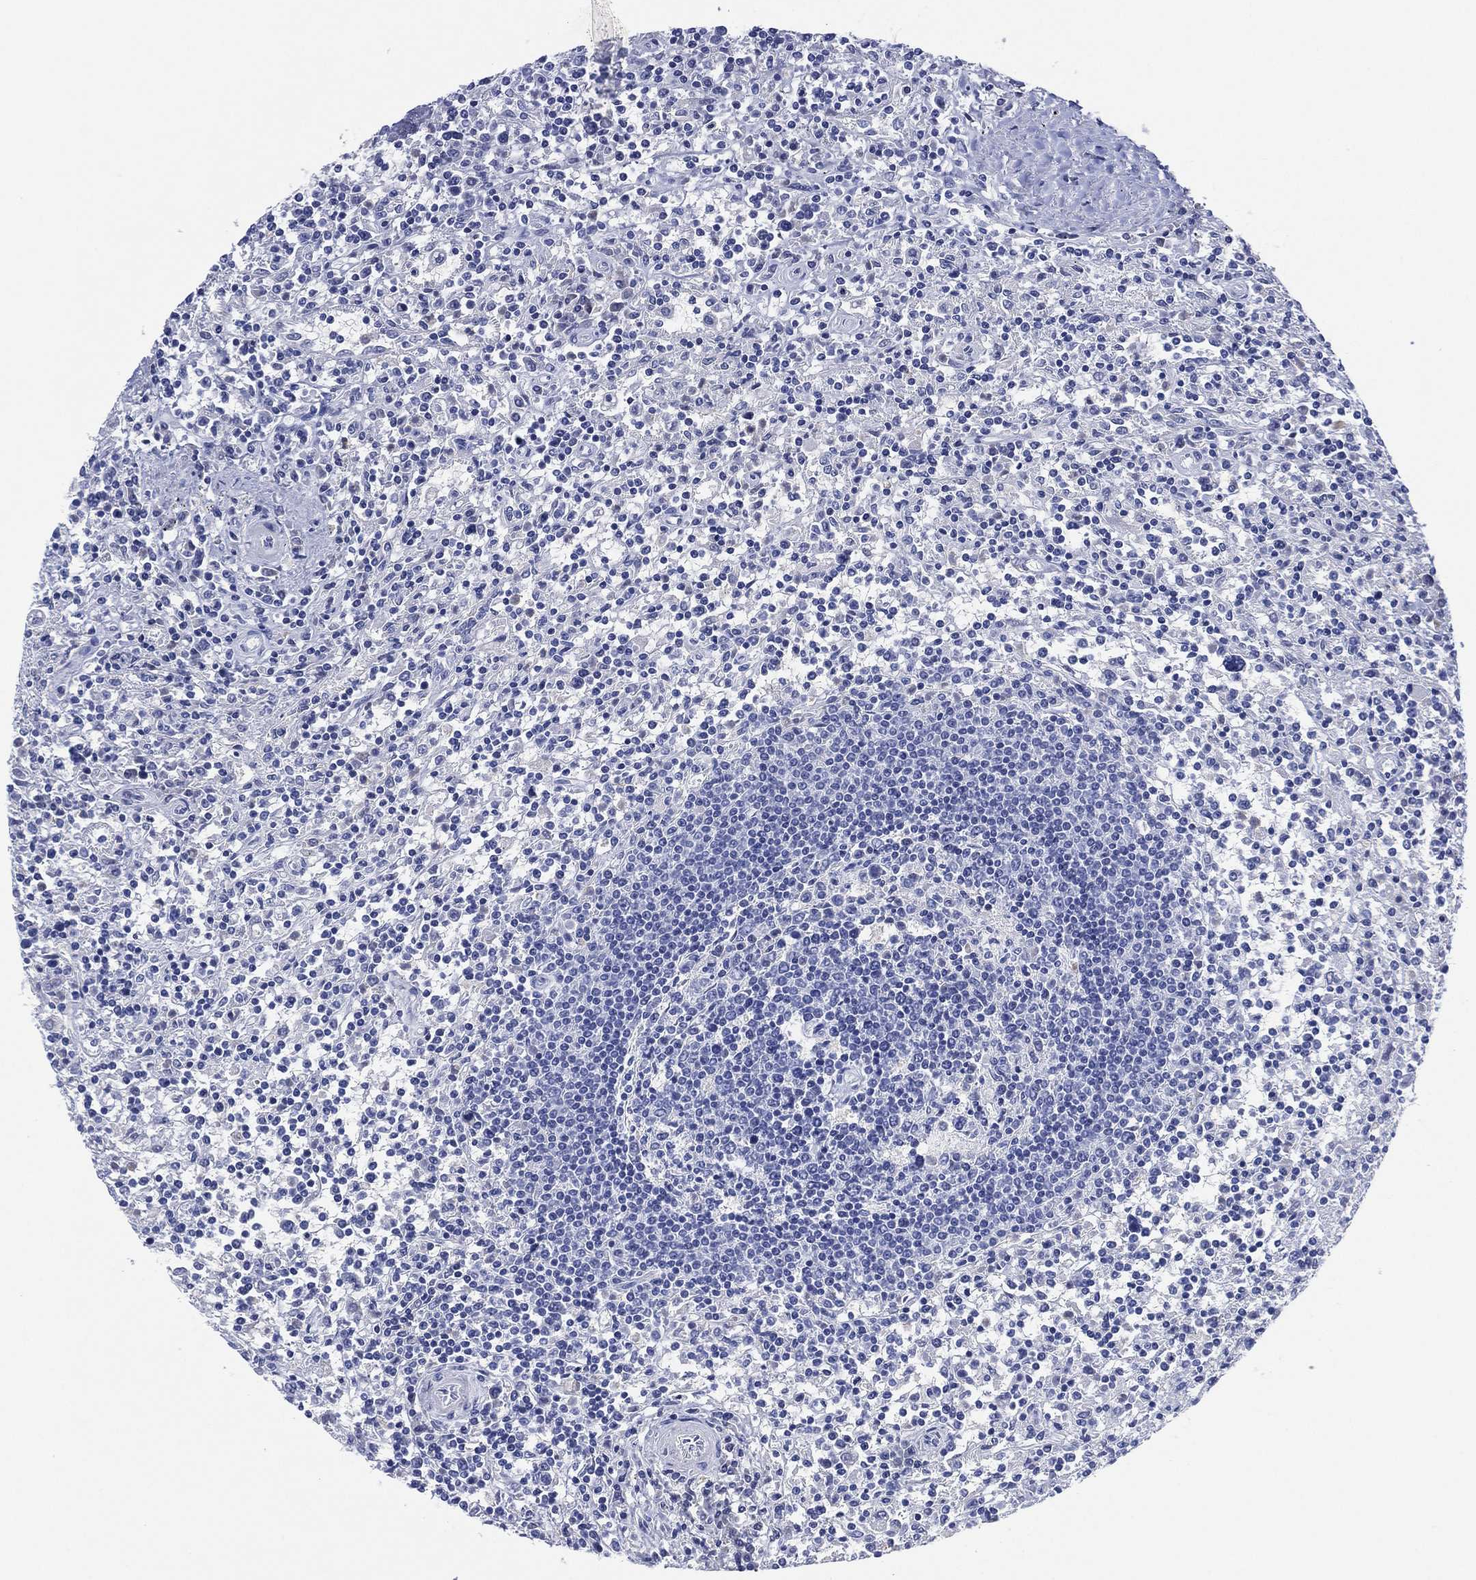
{"staining": {"intensity": "negative", "quantity": "none", "location": "none"}, "tissue": "lymphoma", "cell_type": "Tumor cells", "image_type": "cancer", "snomed": [{"axis": "morphology", "description": "Malignant lymphoma, non-Hodgkin's type, Low grade"}, {"axis": "topography", "description": "Spleen"}], "caption": "Lymphoma stained for a protein using immunohistochemistry reveals no expression tumor cells.", "gene": "SLC9C2", "patient": {"sex": "male", "age": 62}}